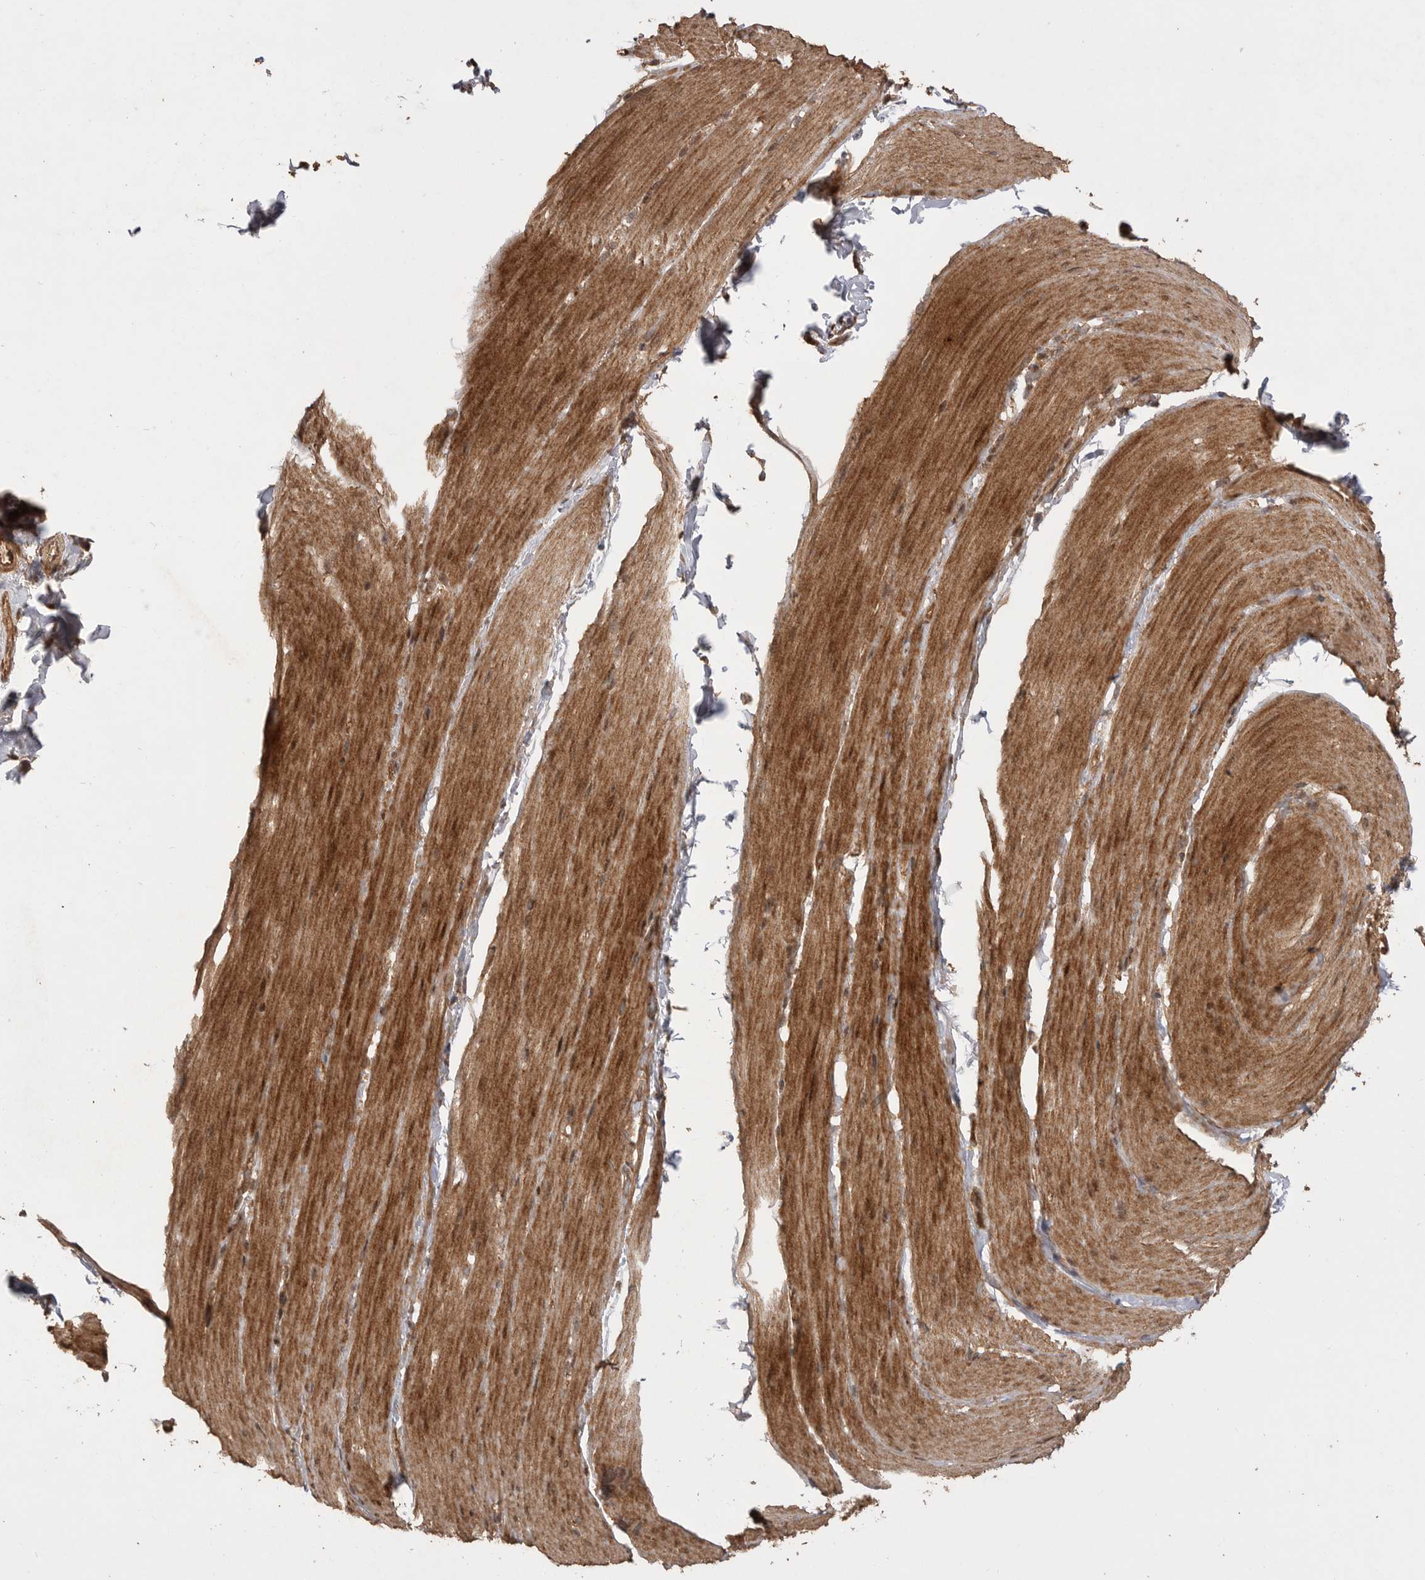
{"staining": {"intensity": "moderate", "quantity": ">75%", "location": "cytoplasmic/membranous,nuclear"}, "tissue": "smooth muscle", "cell_type": "Smooth muscle cells", "image_type": "normal", "snomed": [{"axis": "morphology", "description": "Normal tissue, NOS"}, {"axis": "topography", "description": "Smooth muscle"}, {"axis": "topography", "description": "Small intestine"}], "caption": "A brown stain labels moderate cytoplasmic/membranous,nuclear positivity of a protein in smooth muscle cells of unremarkable smooth muscle.", "gene": "BOC", "patient": {"sex": "female", "age": 84}}